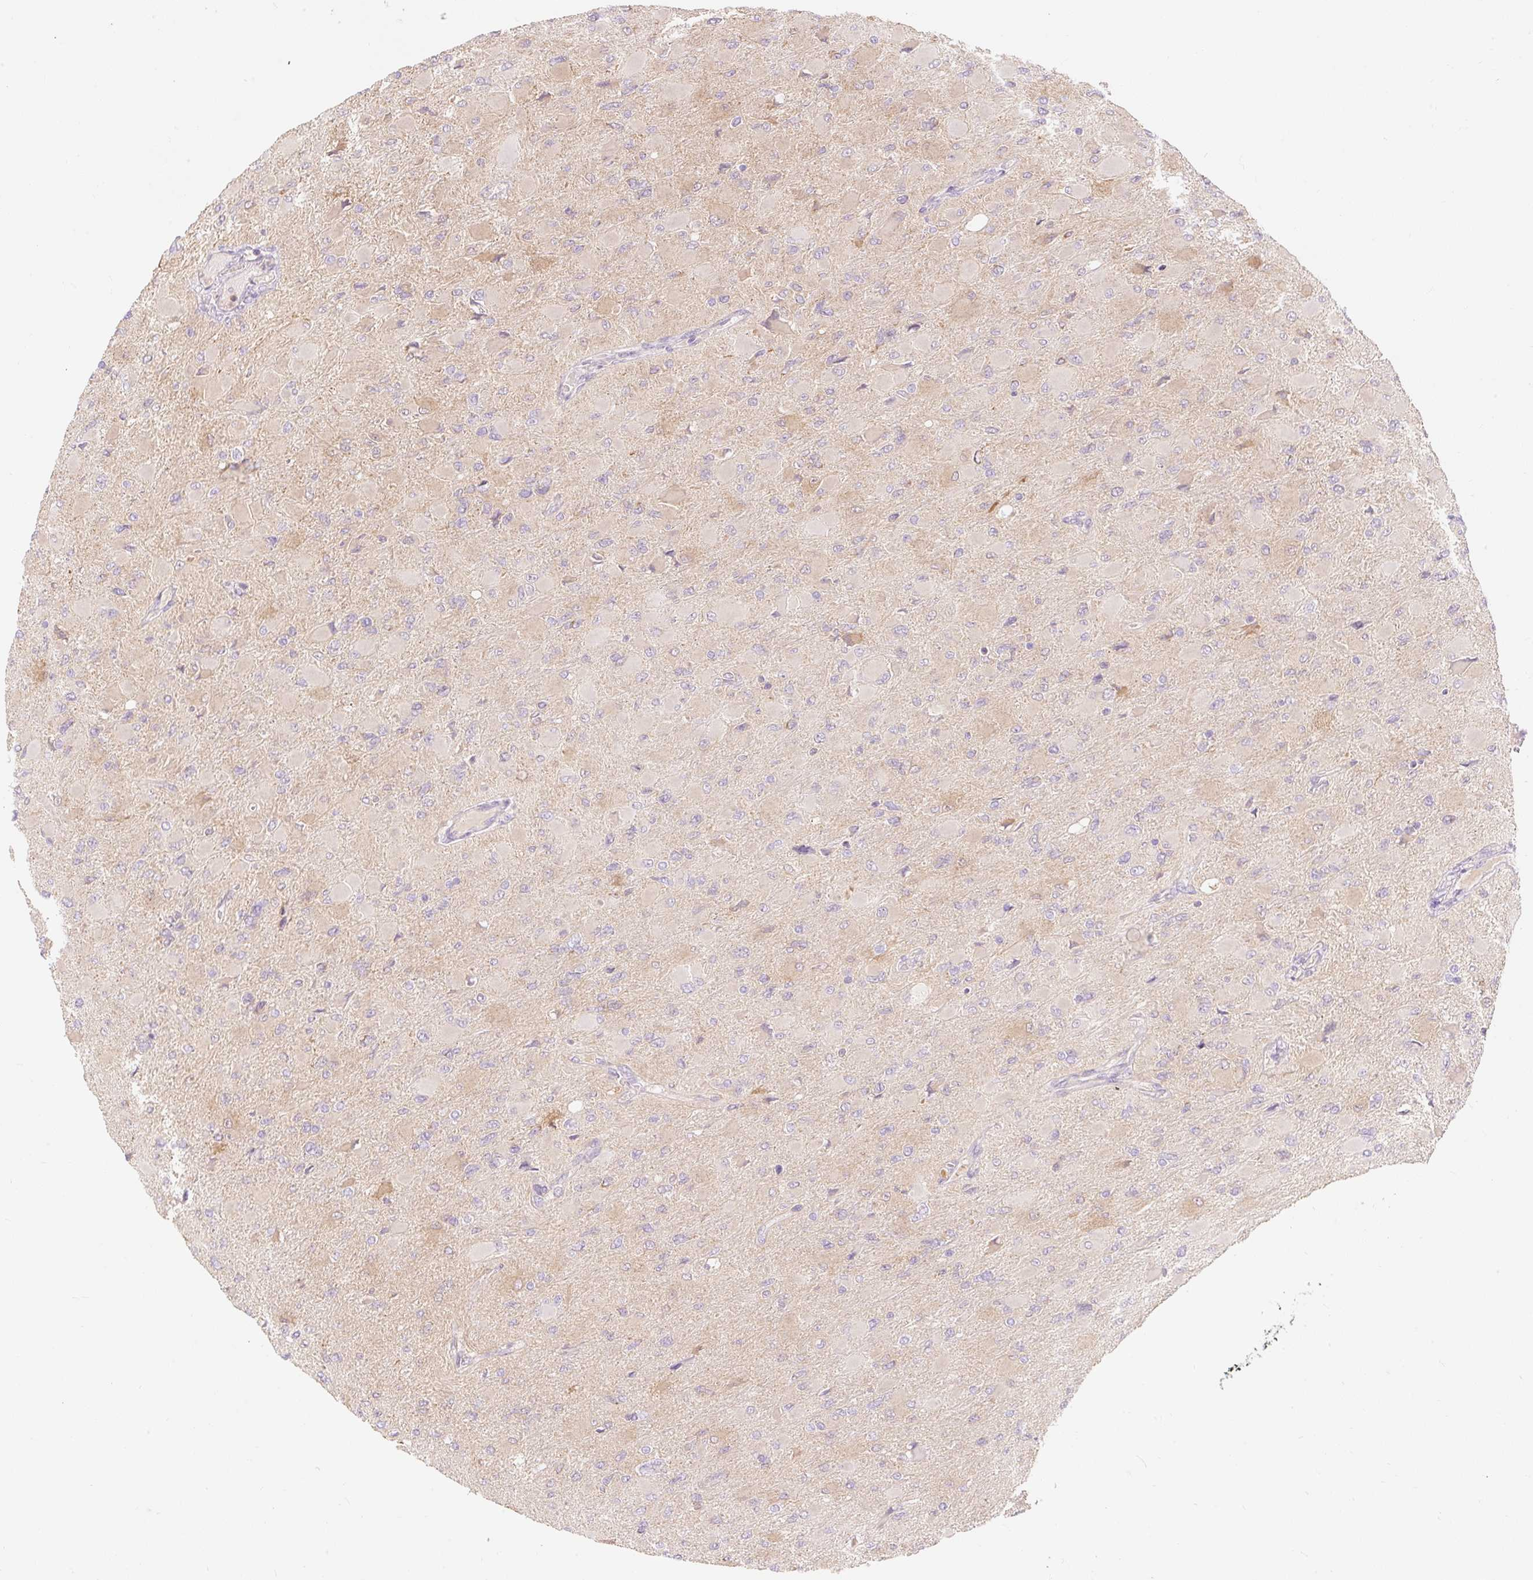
{"staining": {"intensity": "weak", "quantity": "<25%", "location": "cytoplasmic/membranous"}, "tissue": "glioma", "cell_type": "Tumor cells", "image_type": "cancer", "snomed": [{"axis": "morphology", "description": "Glioma, malignant, High grade"}, {"axis": "topography", "description": "Cerebral cortex"}], "caption": "Tumor cells are negative for protein expression in human malignant glioma (high-grade).", "gene": "DHX35", "patient": {"sex": "female", "age": 36}}